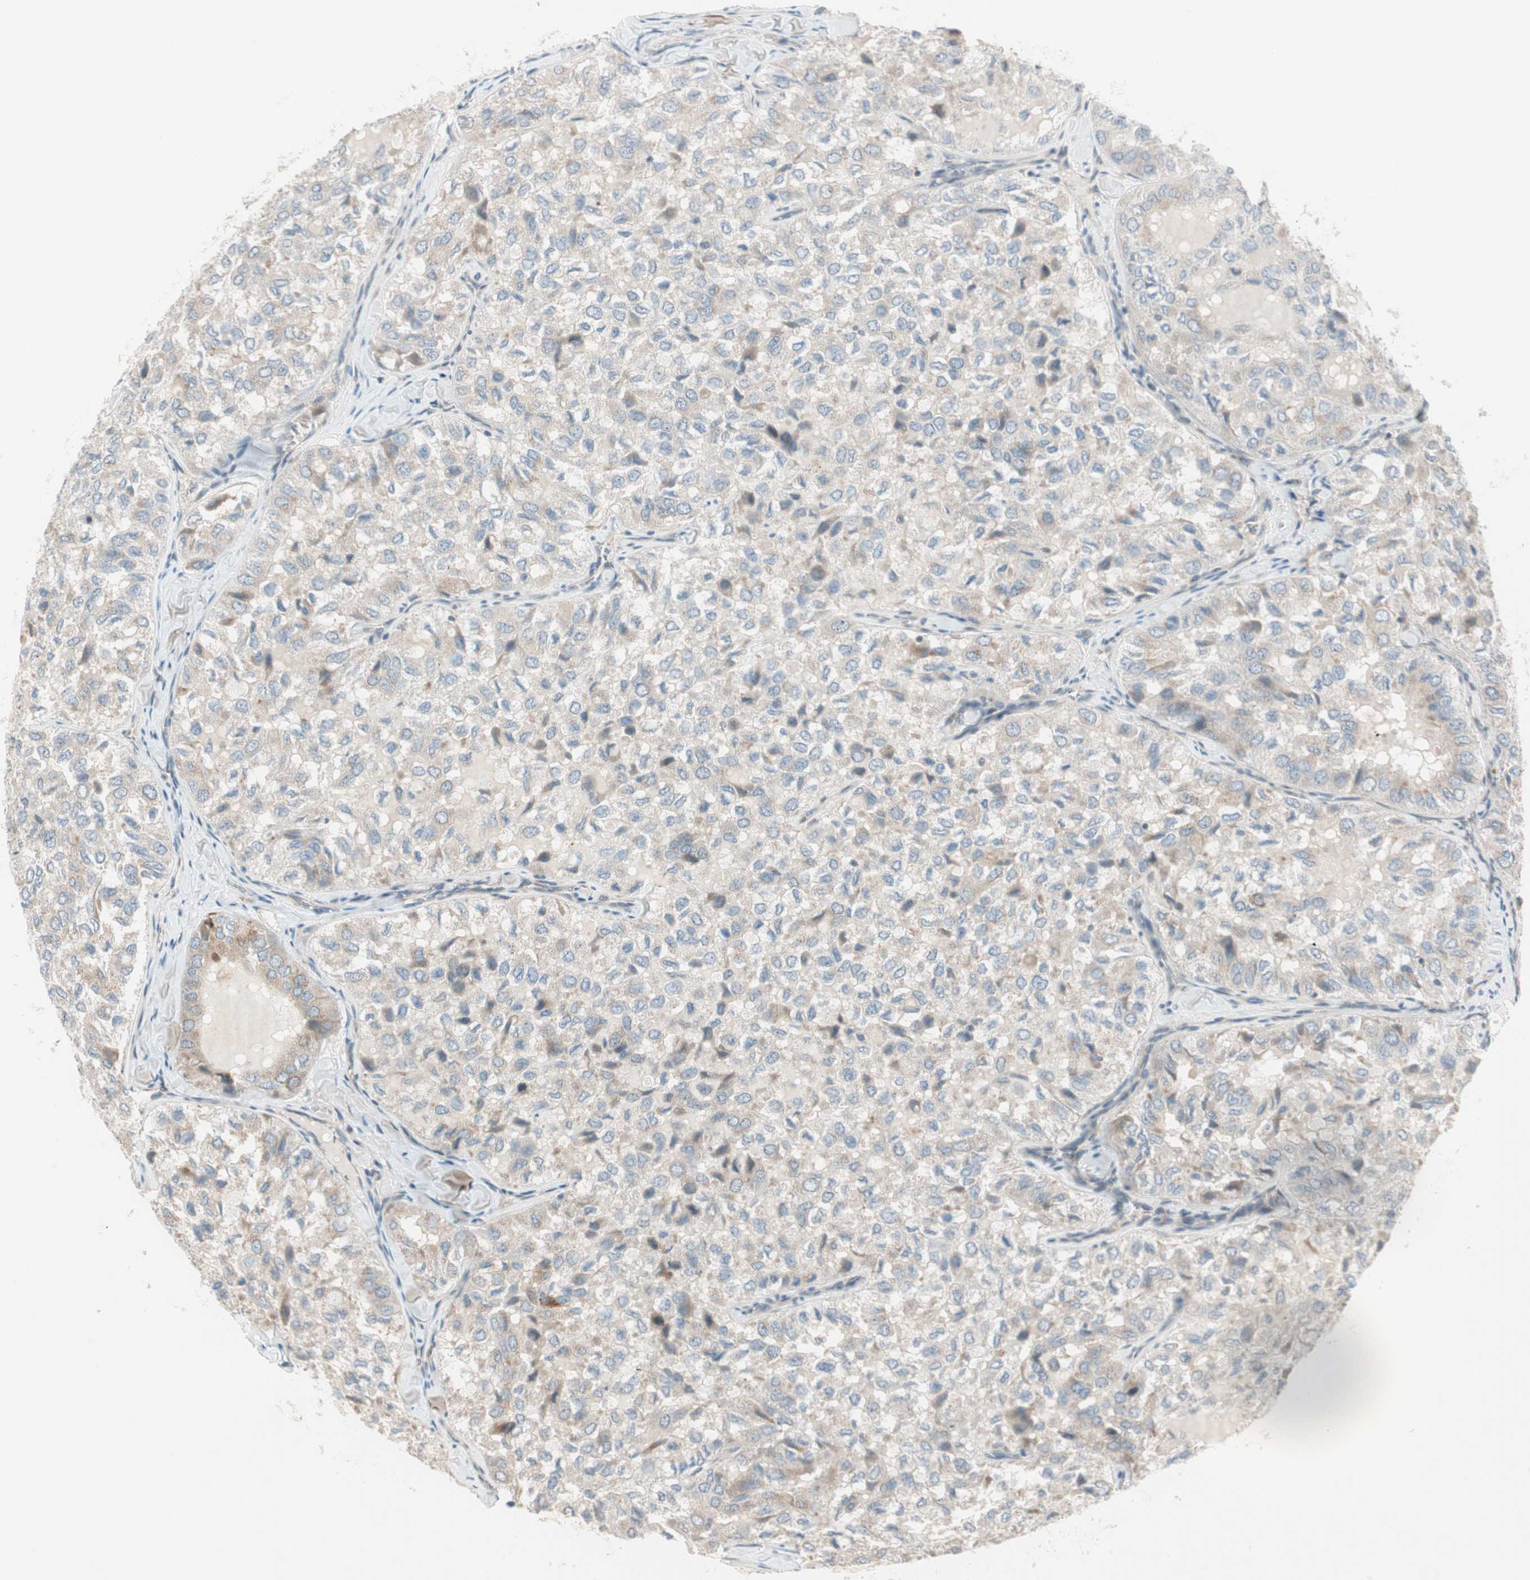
{"staining": {"intensity": "weak", "quantity": ">75%", "location": "cytoplasmic/membranous"}, "tissue": "thyroid cancer", "cell_type": "Tumor cells", "image_type": "cancer", "snomed": [{"axis": "morphology", "description": "Follicular adenoma carcinoma, NOS"}, {"axis": "topography", "description": "Thyroid gland"}], "caption": "Thyroid follicular adenoma carcinoma stained for a protein exhibits weak cytoplasmic/membranous positivity in tumor cells.", "gene": "CGRRF1", "patient": {"sex": "male", "age": 75}}